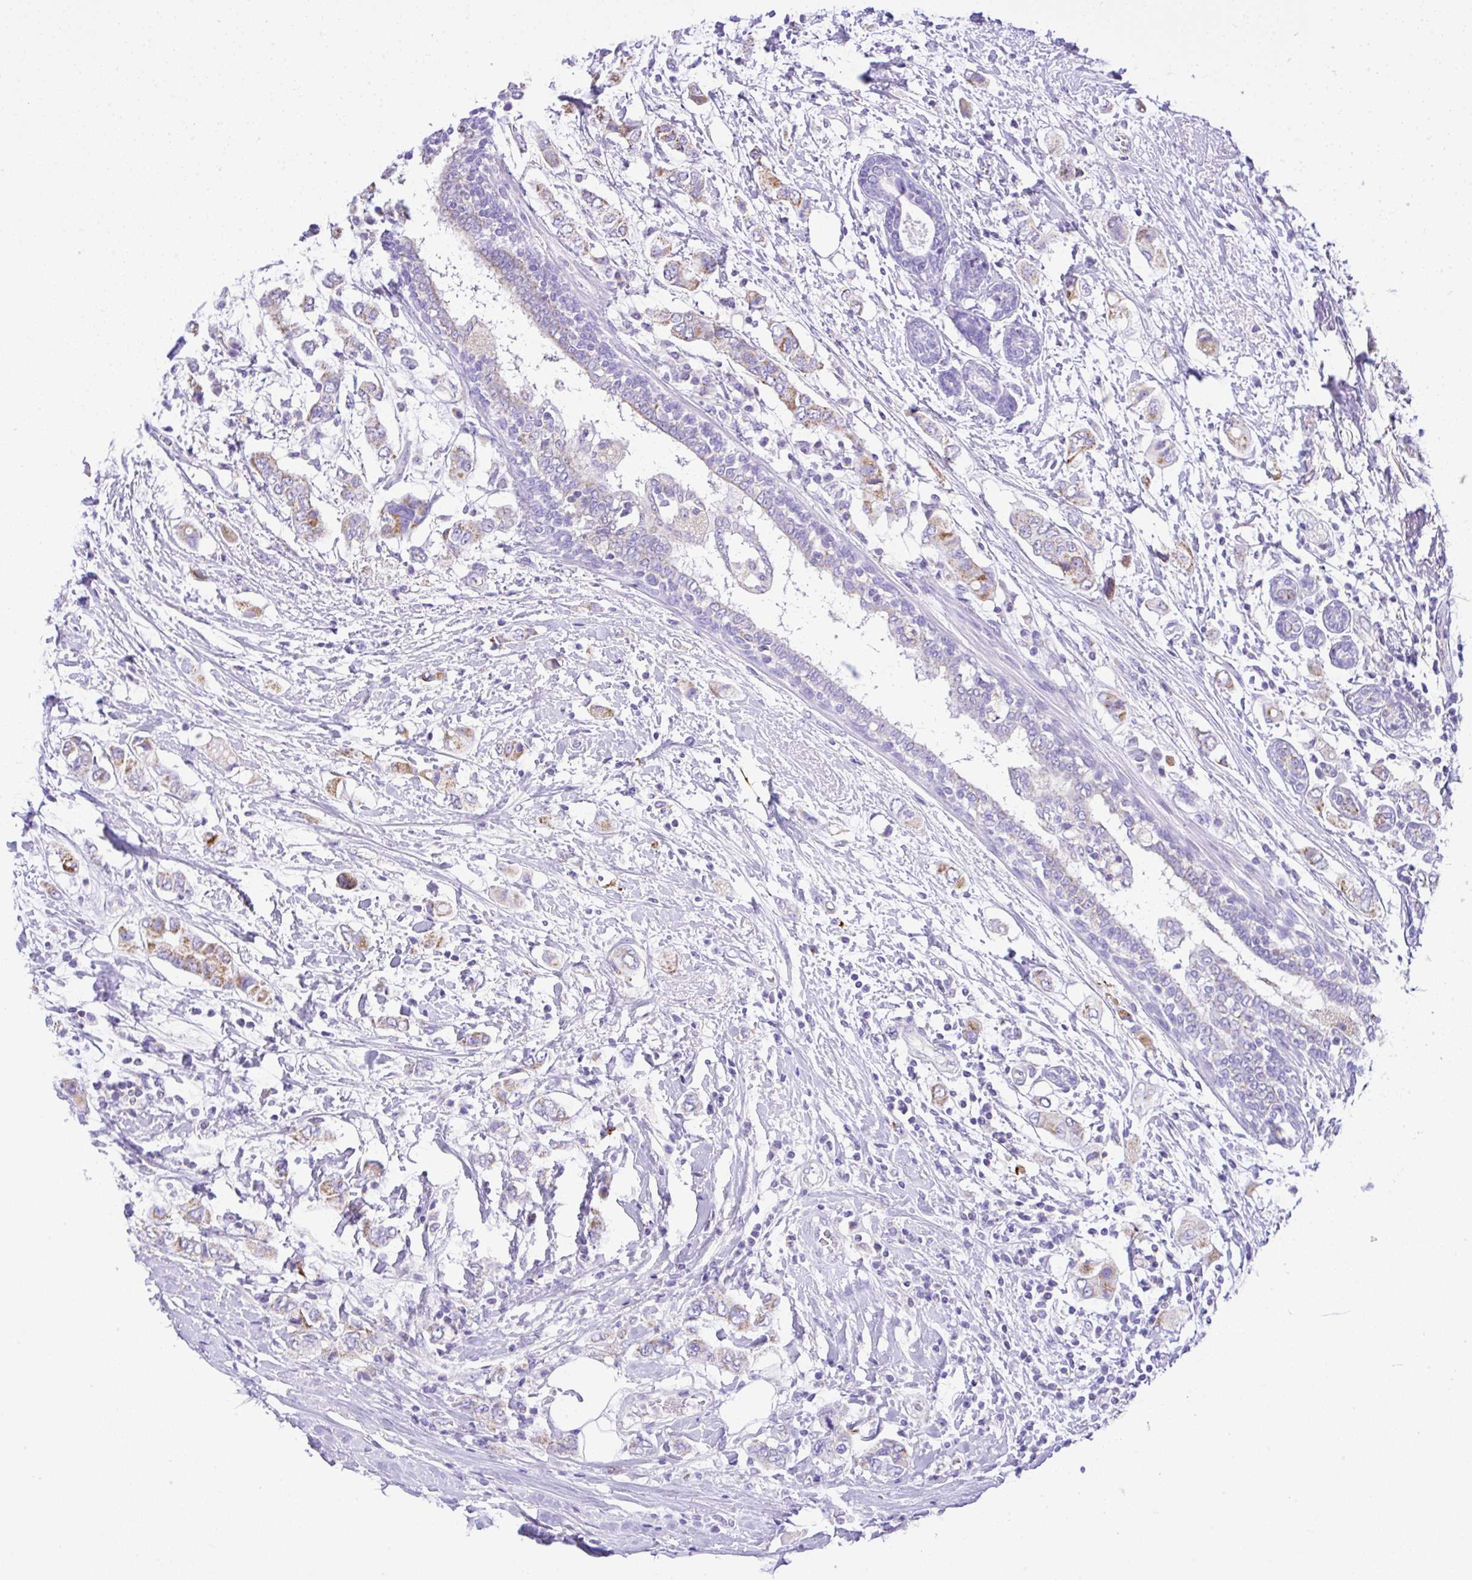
{"staining": {"intensity": "moderate", "quantity": "25%-75%", "location": "cytoplasmic/membranous"}, "tissue": "breast cancer", "cell_type": "Tumor cells", "image_type": "cancer", "snomed": [{"axis": "morphology", "description": "Lobular carcinoma"}, {"axis": "topography", "description": "Breast"}], "caption": "Brown immunohistochemical staining in breast cancer (lobular carcinoma) shows moderate cytoplasmic/membranous staining in approximately 25%-75% of tumor cells. (Stains: DAB in brown, nuclei in blue, Microscopy: brightfield microscopy at high magnification).", "gene": "SLC13A1", "patient": {"sex": "female", "age": 51}}